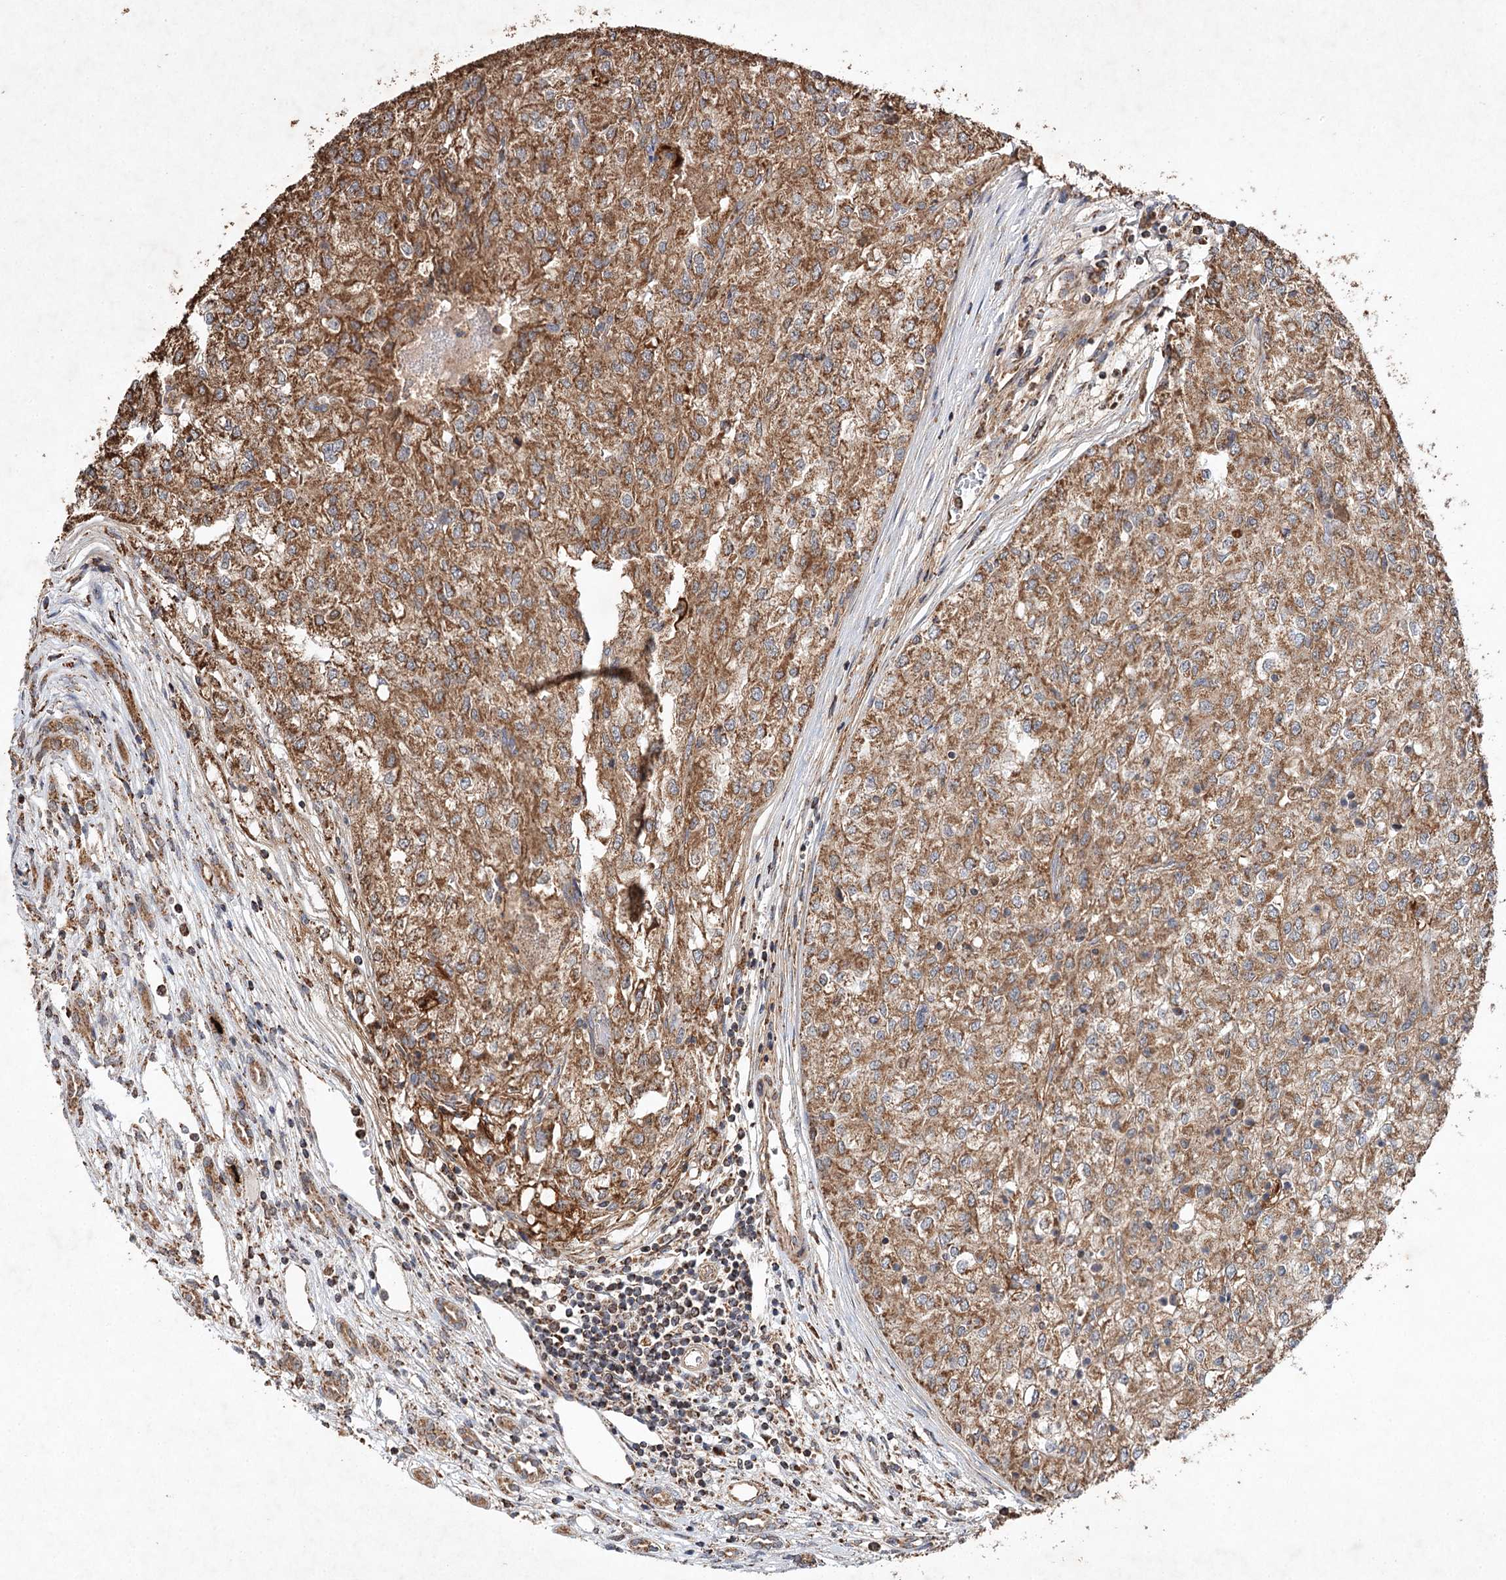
{"staining": {"intensity": "moderate", "quantity": ">75%", "location": "cytoplasmic/membranous"}, "tissue": "renal cancer", "cell_type": "Tumor cells", "image_type": "cancer", "snomed": [{"axis": "morphology", "description": "Adenocarcinoma, NOS"}, {"axis": "topography", "description": "Kidney"}], "caption": "Tumor cells display medium levels of moderate cytoplasmic/membranous expression in about >75% of cells in renal cancer.", "gene": "PIK3CB", "patient": {"sex": "female", "age": 54}}